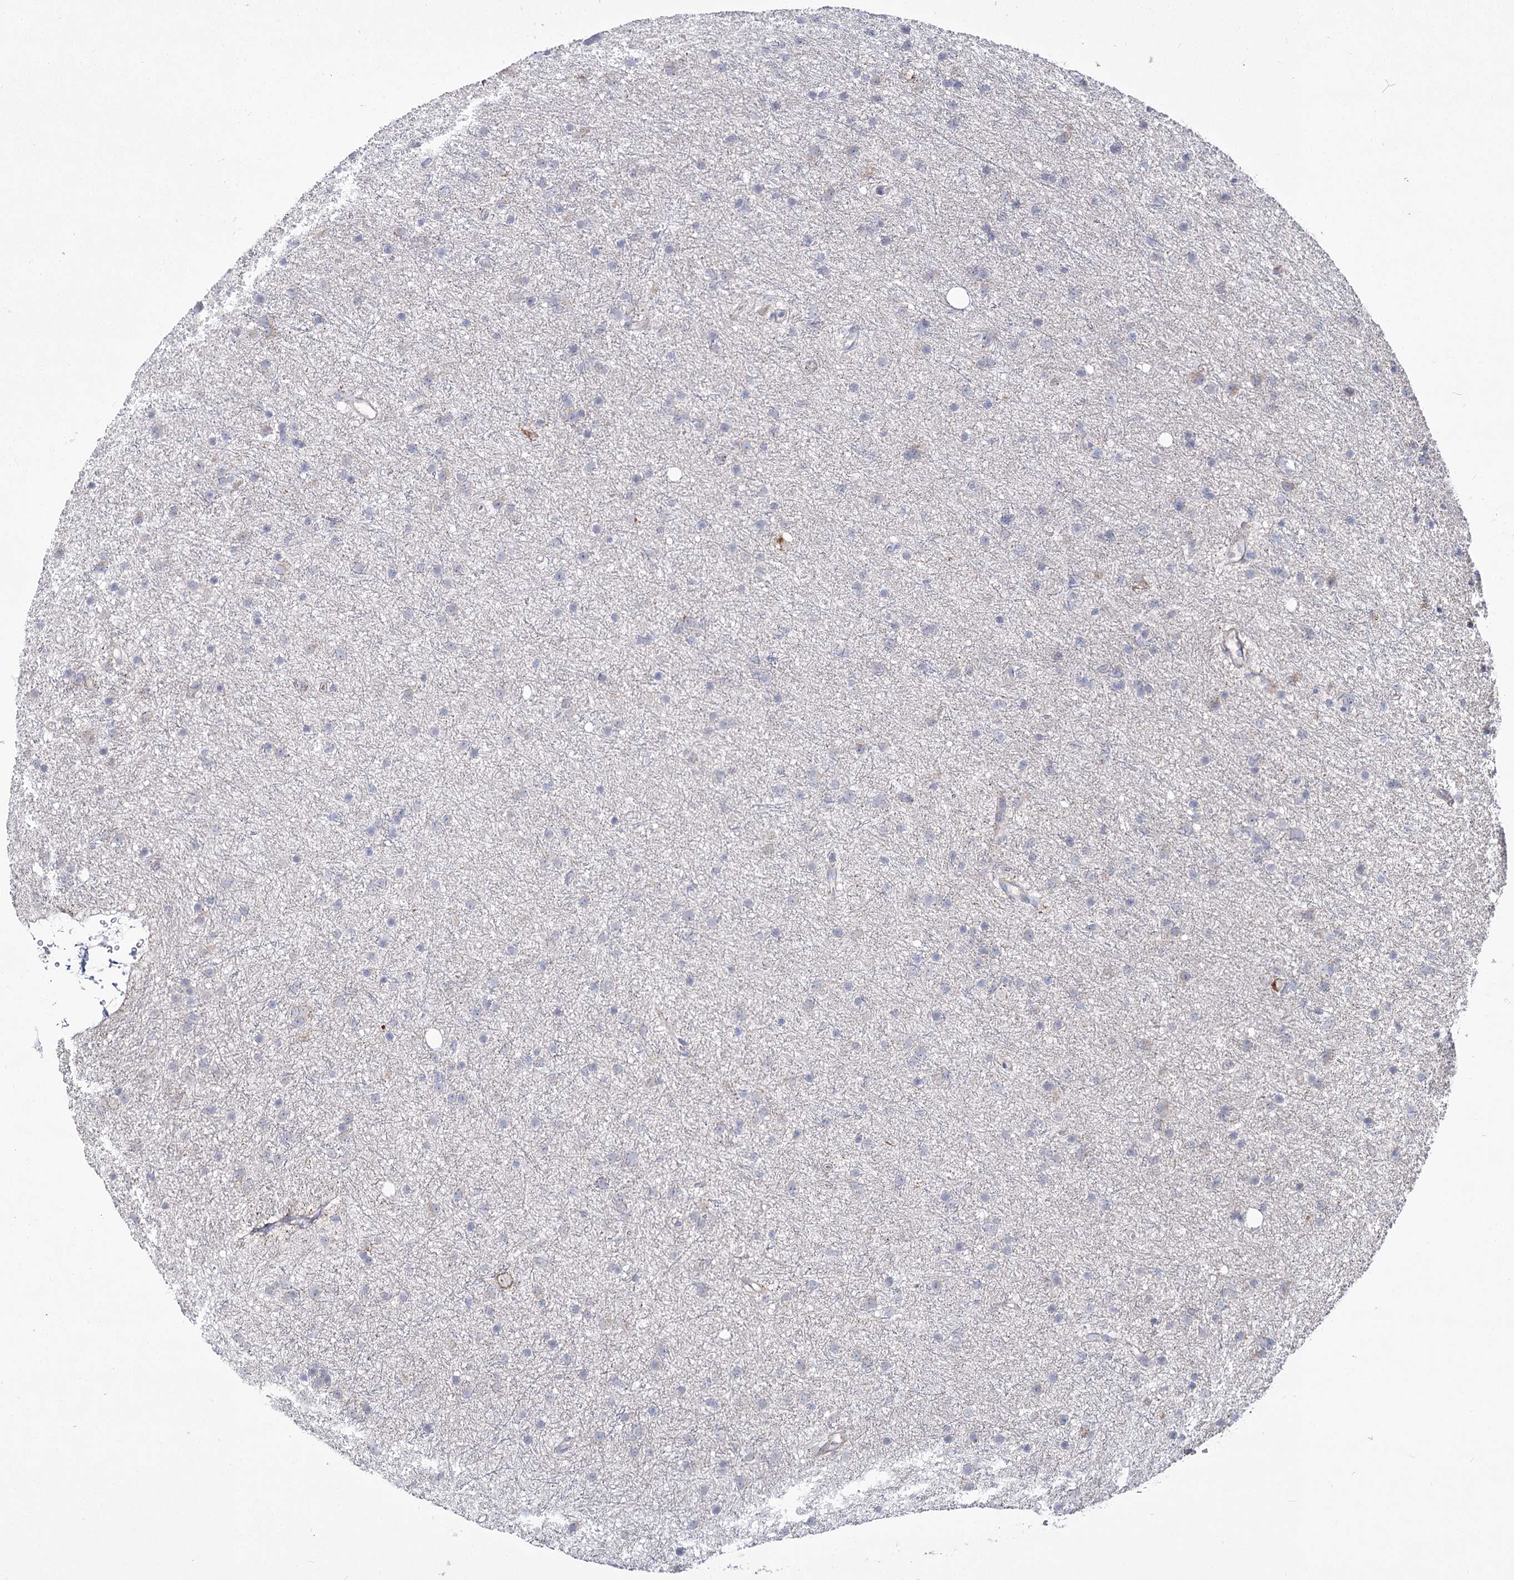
{"staining": {"intensity": "negative", "quantity": "none", "location": "none"}, "tissue": "glioma", "cell_type": "Tumor cells", "image_type": "cancer", "snomed": [{"axis": "morphology", "description": "Glioma, malignant, Low grade"}, {"axis": "topography", "description": "Cerebral cortex"}], "caption": "This is a histopathology image of immunohistochemistry staining of glioma, which shows no expression in tumor cells.", "gene": "ME3", "patient": {"sex": "female", "age": 39}}